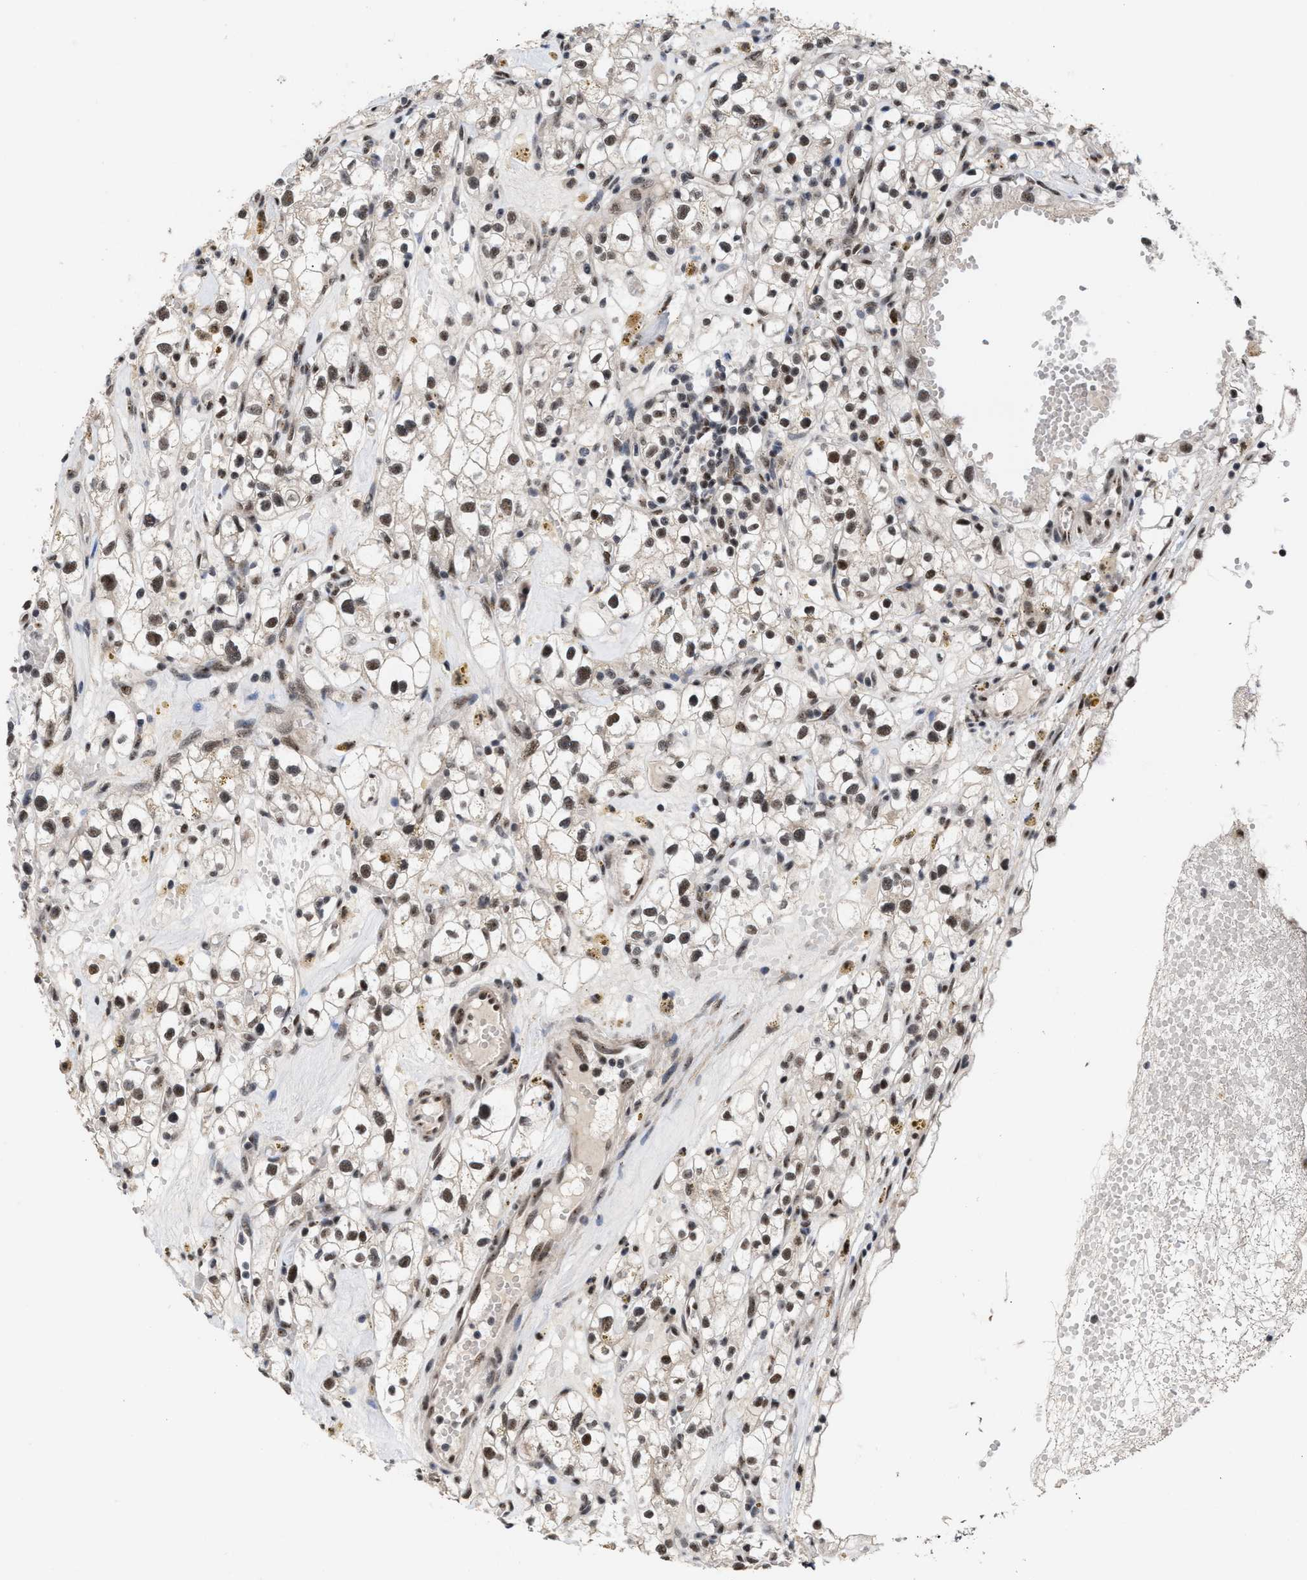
{"staining": {"intensity": "moderate", "quantity": ">75%", "location": "nuclear"}, "tissue": "renal cancer", "cell_type": "Tumor cells", "image_type": "cancer", "snomed": [{"axis": "morphology", "description": "Adenocarcinoma, NOS"}, {"axis": "topography", "description": "Kidney"}], "caption": "Immunohistochemical staining of human renal cancer shows moderate nuclear protein staining in approximately >75% of tumor cells.", "gene": "EIF4A3", "patient": {"sex": "male", "age": 56}}